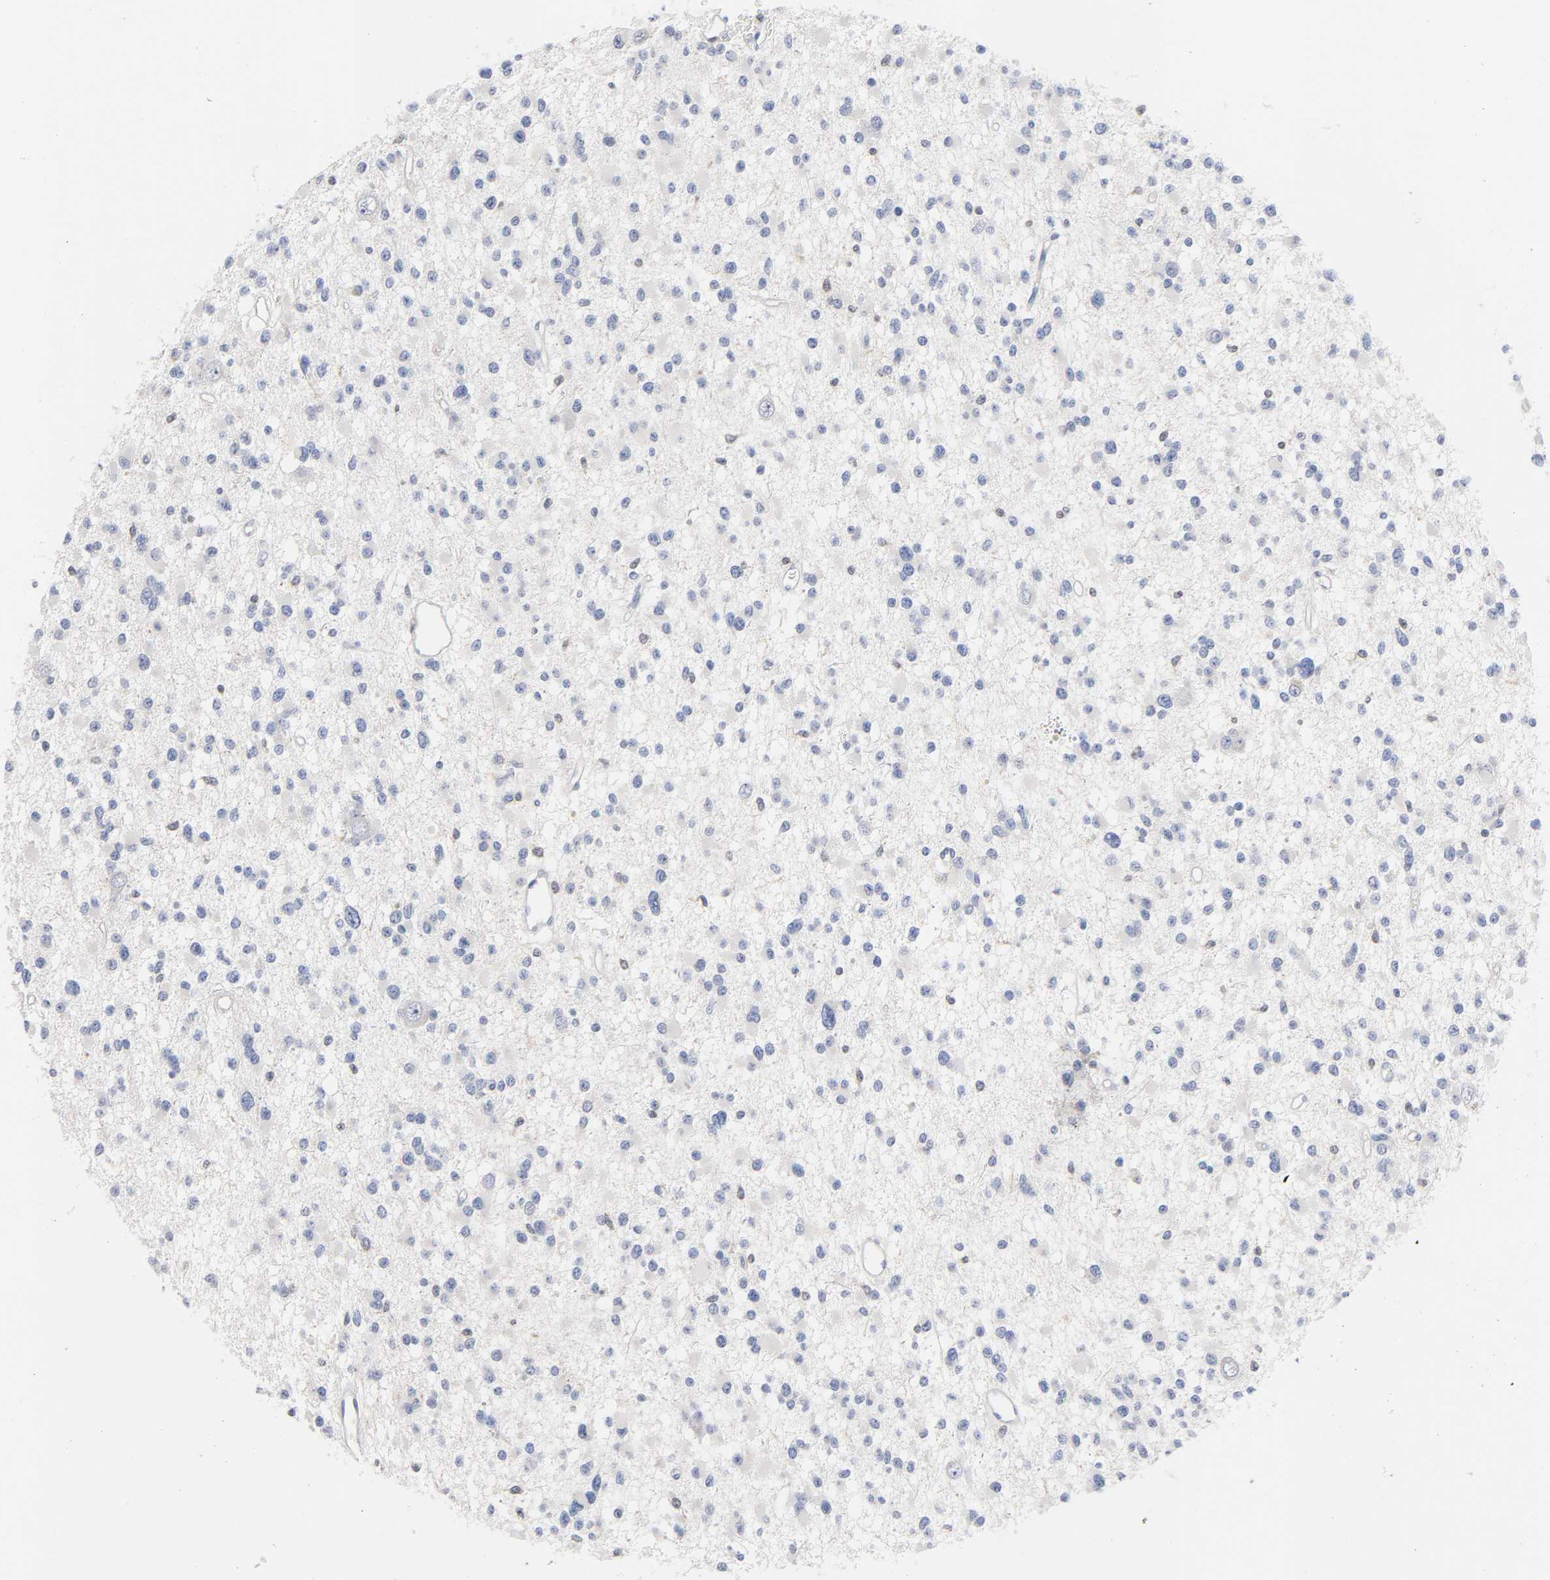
{"staining": {"intensity": "negative", "quantity": "none", "location": "none"}, "tissue": "glioma", "cell_type": "Tumor cells", "image_type": "cancer", "snomed": [{"axis": "morphology", "description": "Glioma, malignant, Low grade"}, {"axis": "topography", "description": "Brain"}], "caption": "High magnification brightfield microscopy of glioma stained with DAB (3,3'-diaminobenzidine) (brown) and counterstained with hematoxylin (blue): tumor cells show no significant positivity.", "gene": "IL18", "patient": {"sex": "female", "age": 22}}